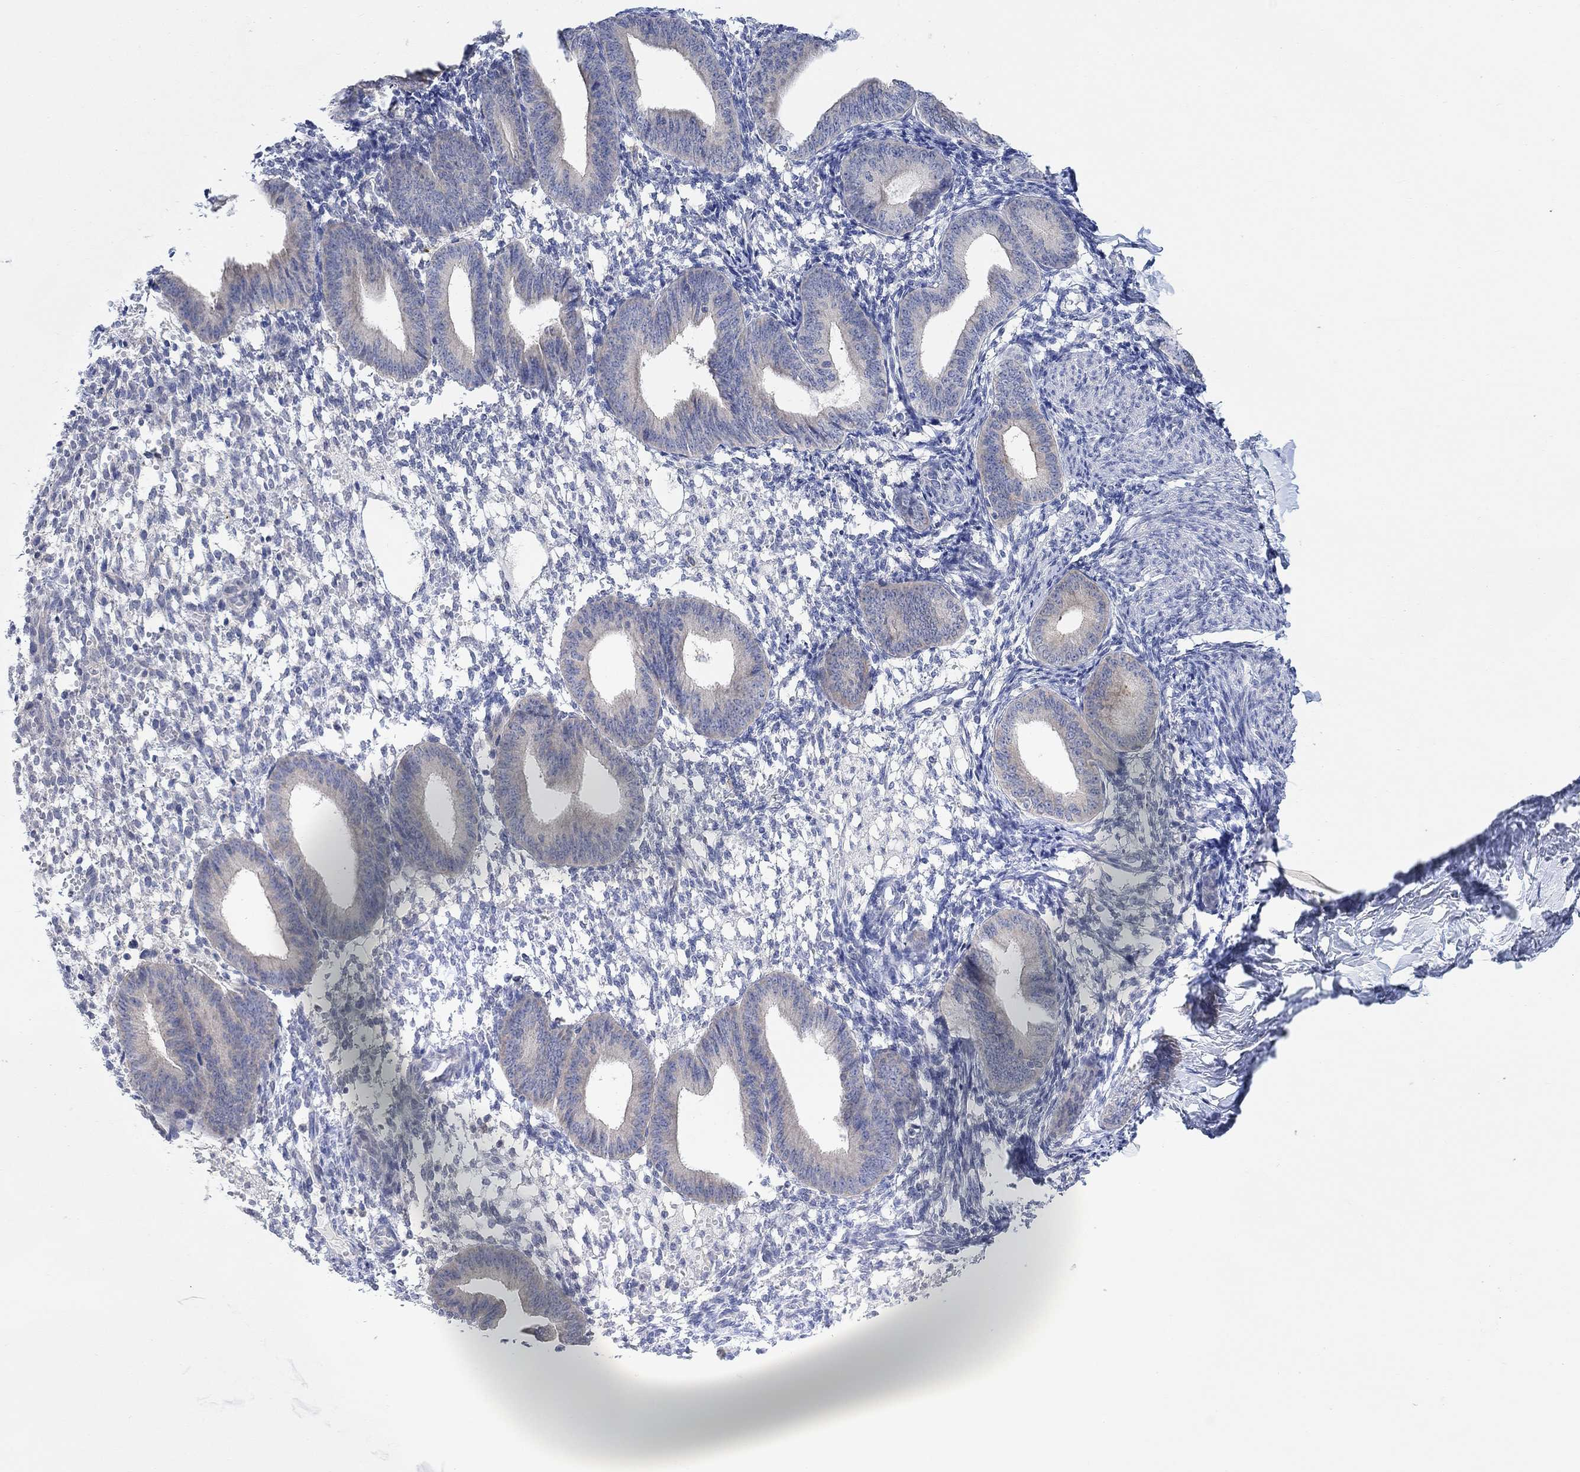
{"staining": {"intensity": "negative", "quantity": "none", "location": "none"}, "tissue": "endometrium", "cell_type": "Cells in endometrial stroma", "image_type": "normal", "snomed": [{"axis": "morphology", "description": "Normal tissue, NOS"}, {"axis": "topography", "description": "Endometrium"}], "caption": "Benign endometrium was stained to show a protein in brown. There is no significant staining in cells in endometrial stroma.", "gene": "RIMS1", "patient": {"sex": "female", "age": 39}}